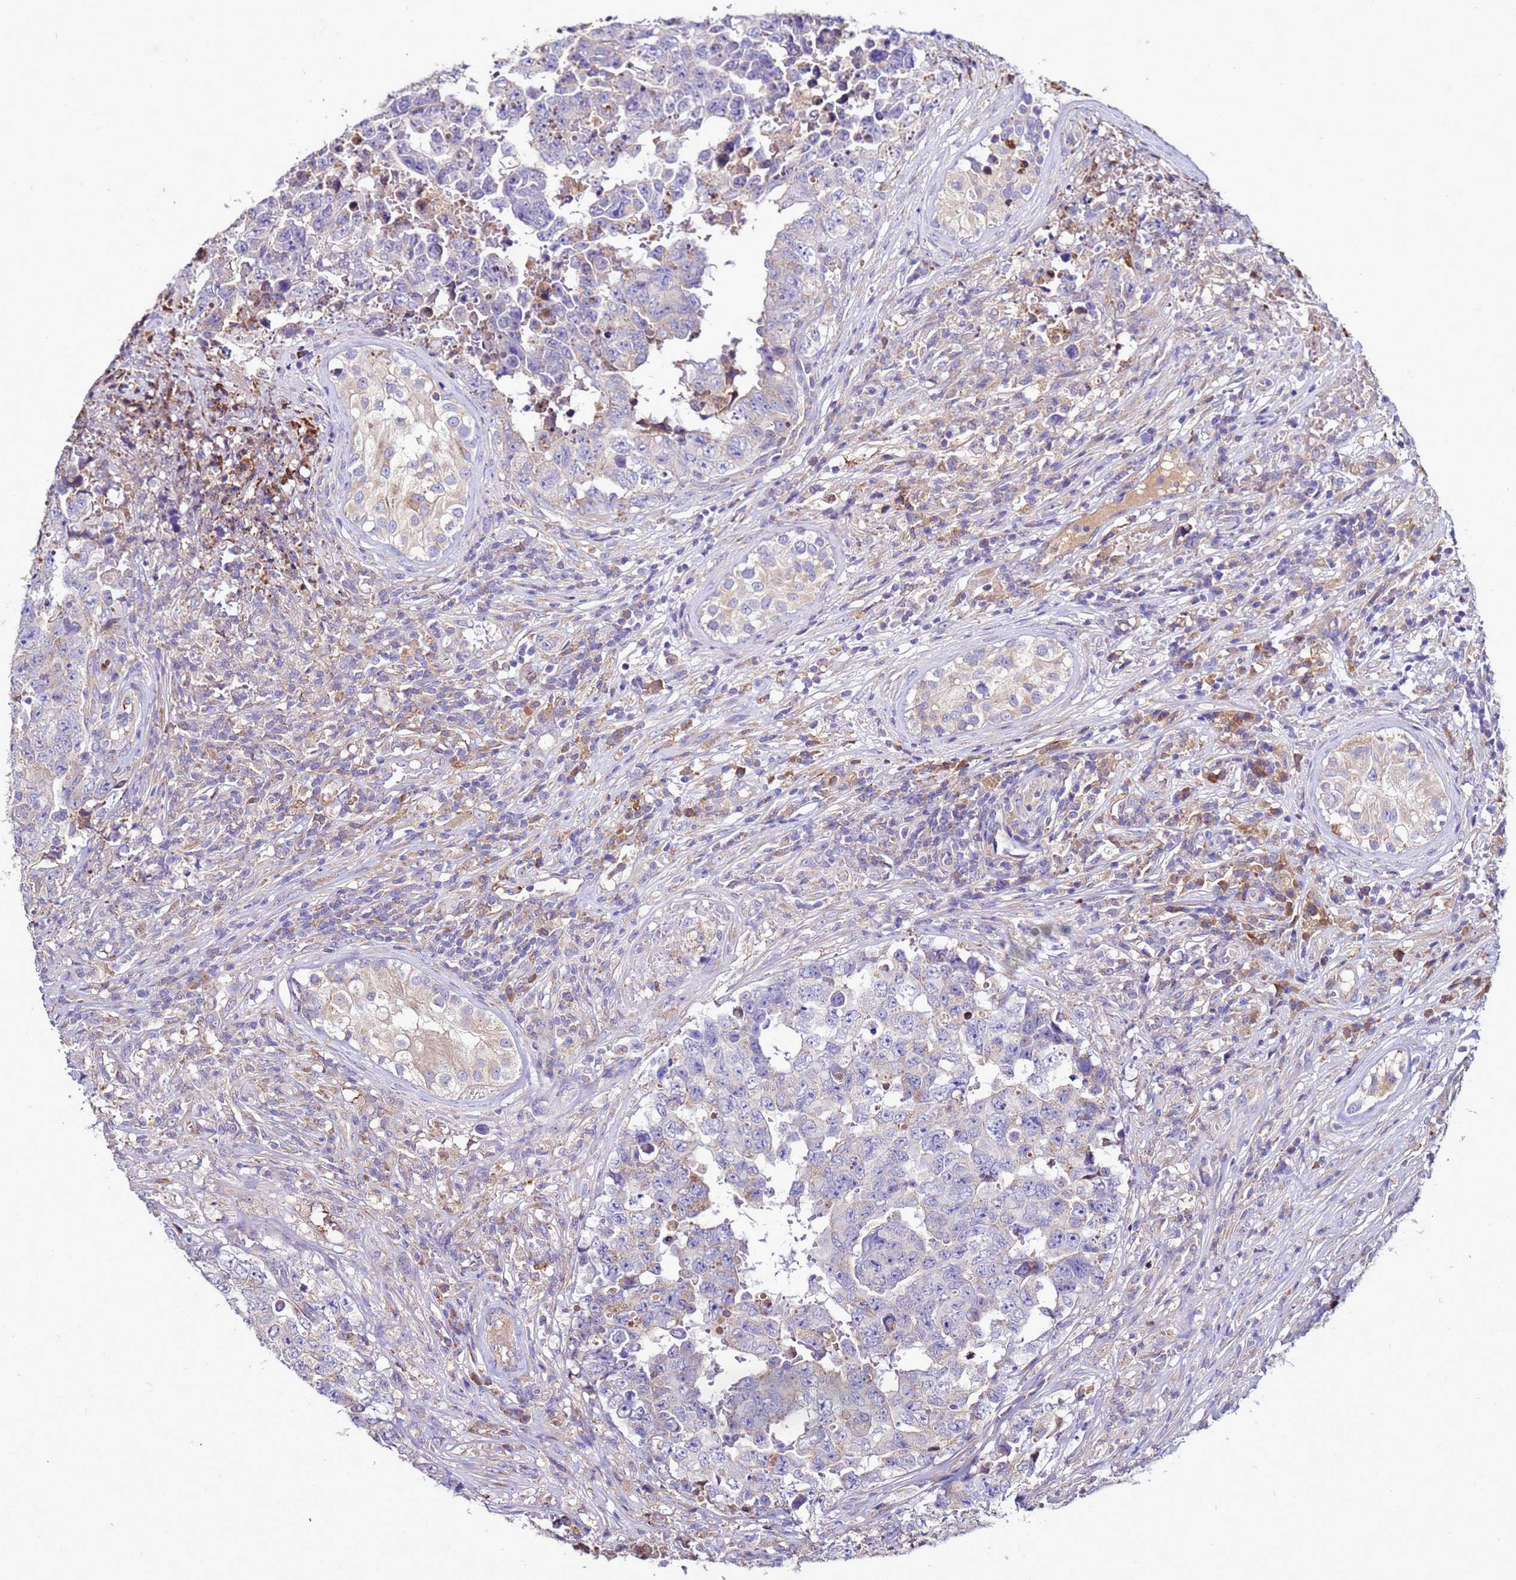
{"staining": {"intensity": "weak", "quantity": "<25%", "location": "cytoplasmic/membranous"}, "tissue": "testis cancer", "cell_type": "Tumor cells", "image_type": "cancer", "snomed": [{"axis": "morphology", "description": "Normal tissue, NOS"}, {"axis": "morphology", "description": "Carcinoma, Embryonal, NOS"}, {"axis": "topography", "description": "Testis"}, {"axis": "topography", "description": "Epididymis"}], "caption": "Immunohistochemical staining of human testis cancer (embryonal carcinoma) demonstrates no significant expression in tumor cells.", "gene": "ANTKMT", "patient": {"sex": "male", "age": 25}}